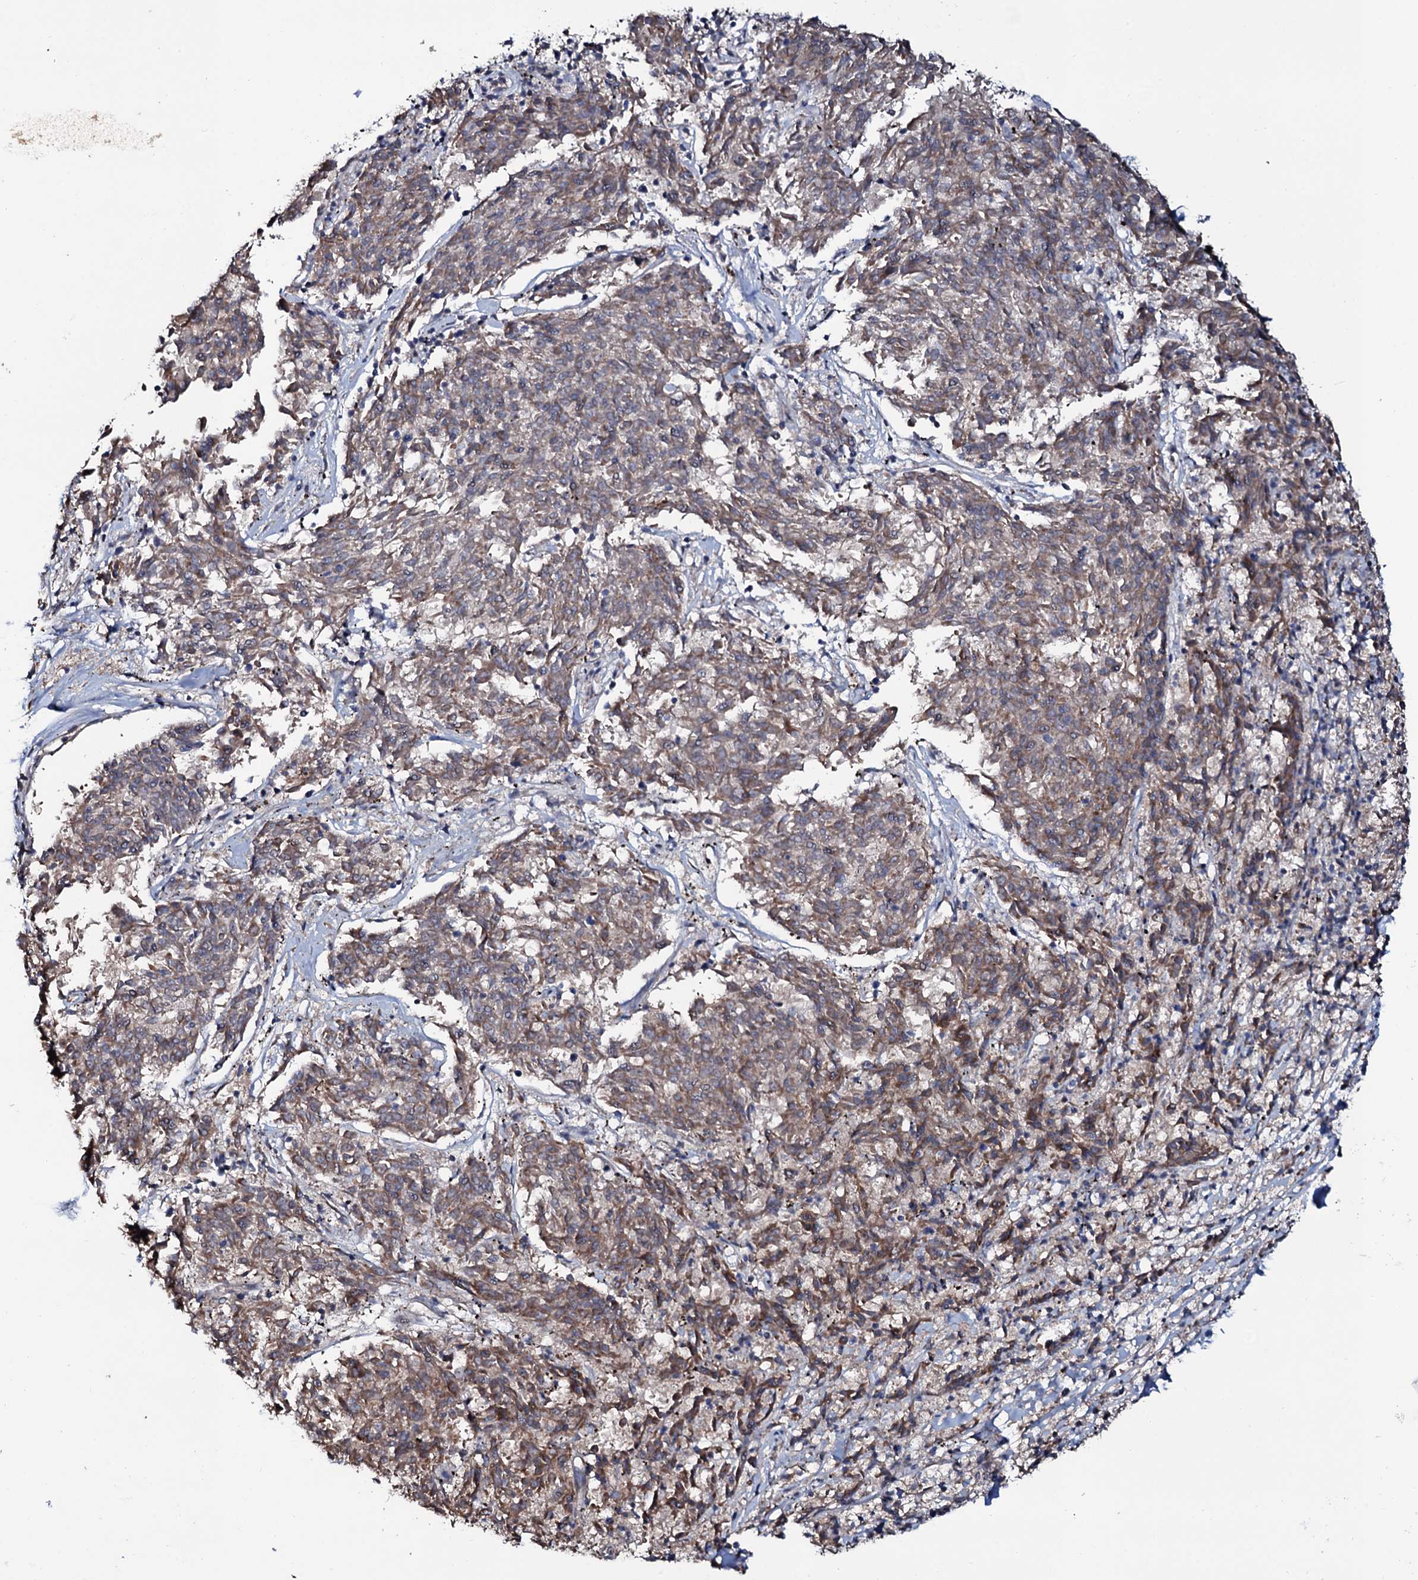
{"staining": {"intensity": "moderate", "quantity": "<25%", "location": "cytoplasmic/membranous"}, "tissue": "melanoma", "cell_type": "Tumor cells", "image_type": "cancer", "snomed": [{"axis": "morphology", "description": "Malignant melanoma, NOS"}, {"axis": "topography", "description": "Skin"}], "caption": "High-power microscopy captured an immunohistochemistry (IHC) micrograph of malignant melanoma, revealing moderate cytoplasmic/membranous expression in approximately <25% of tumor cells.", "gene": "PPP1R3D", "patient": {"sex": "female", "age": 72}}